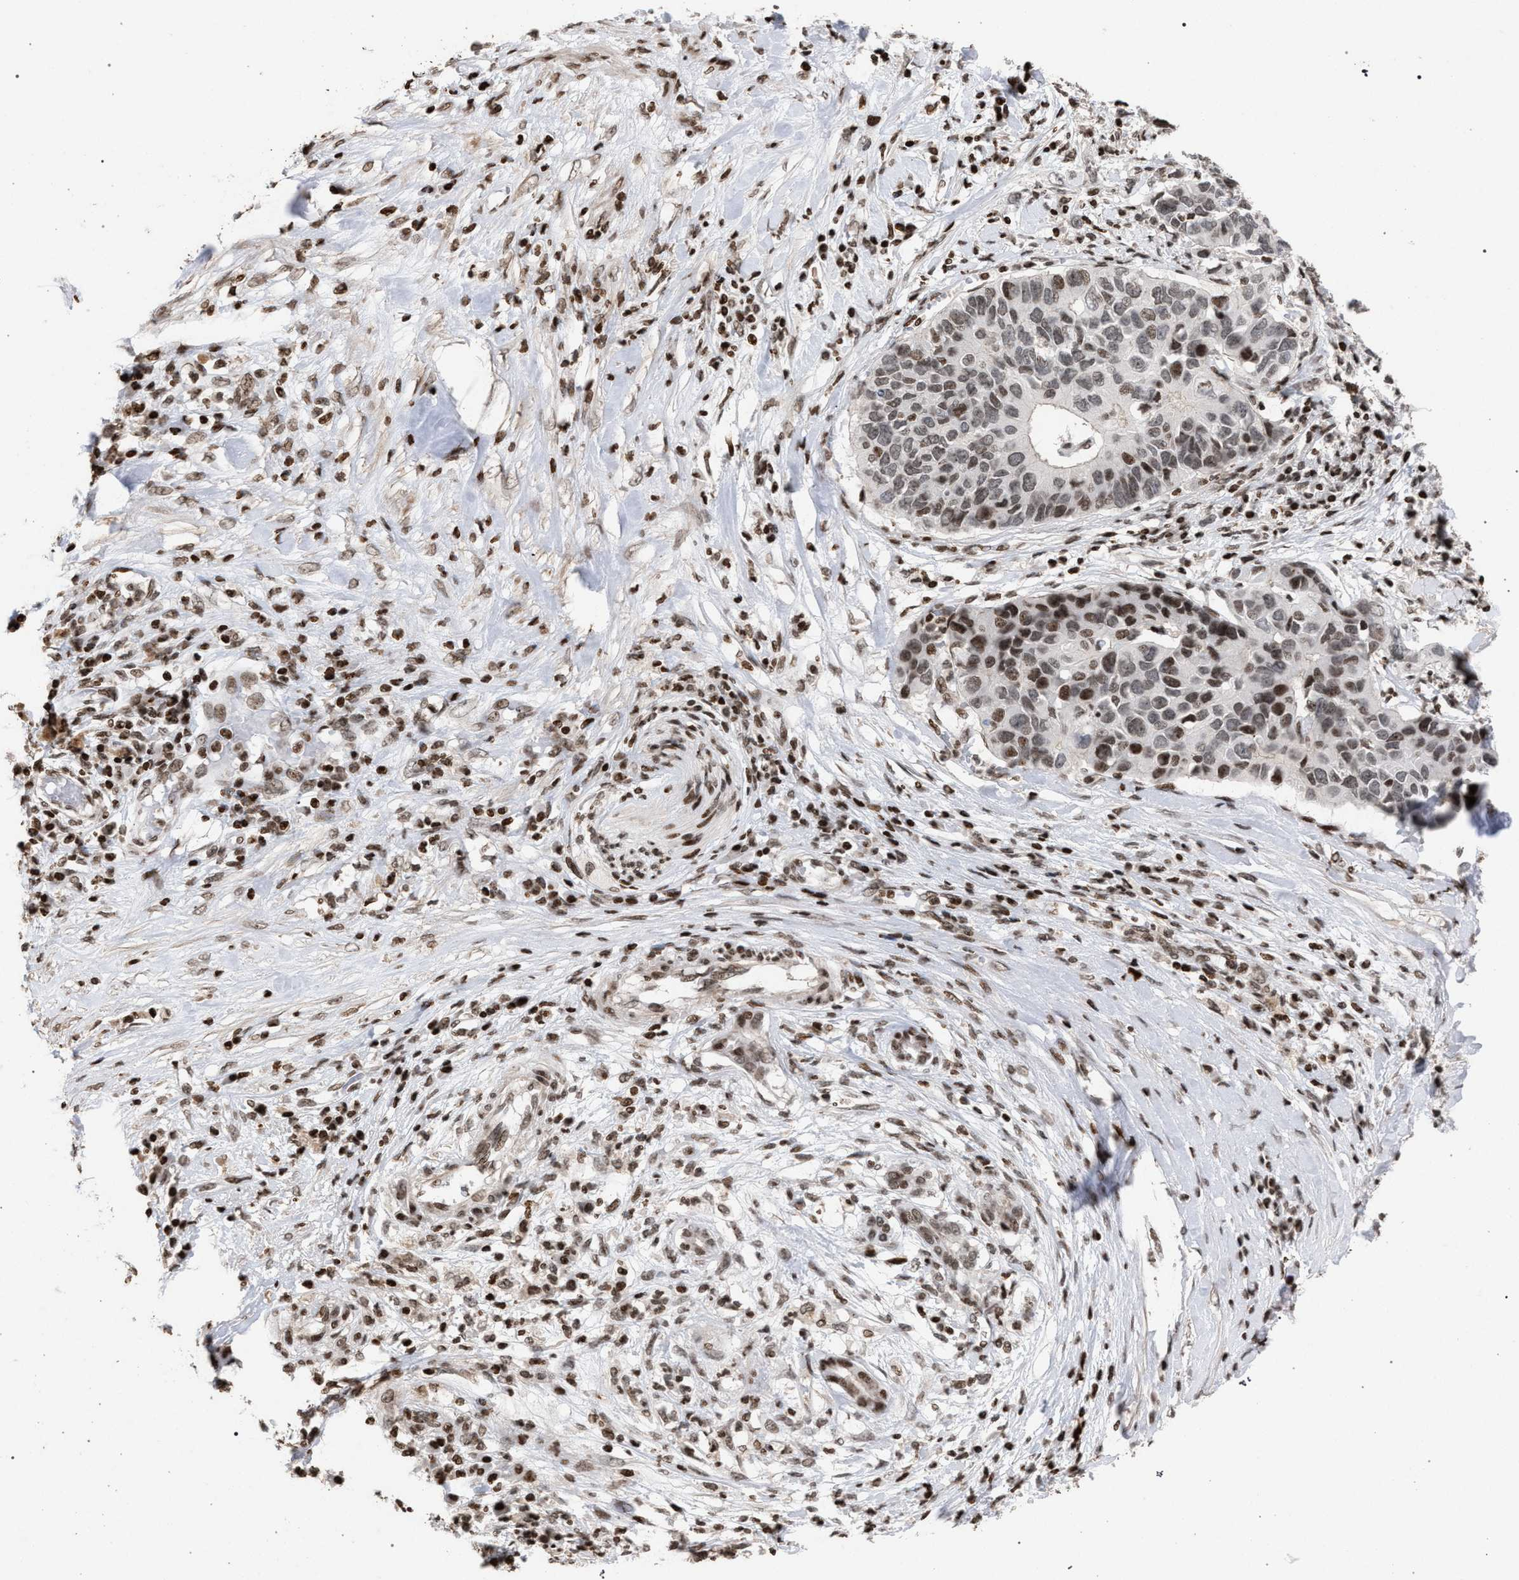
{"staining": {"intensity": "moderate", "quantity": ">75%", "location": "nuclear"}, "tissue": "pancreatic cancer", "cell_type": "Tumor cells", "image_type": "cancer", "snomed": [{"axis": "morphology", "description": "Adenocarcinoma, NOS"}, {"axis": "topography", "description": "Pancreas"}], "caption": "Brown immunohistochemical staining in human pancreatic cancer exhibits moderate nuclear staining in approximately >75% of tumor cells.", "gene": "FOXD3", "patient": {"sex": "female", "age": 56}}